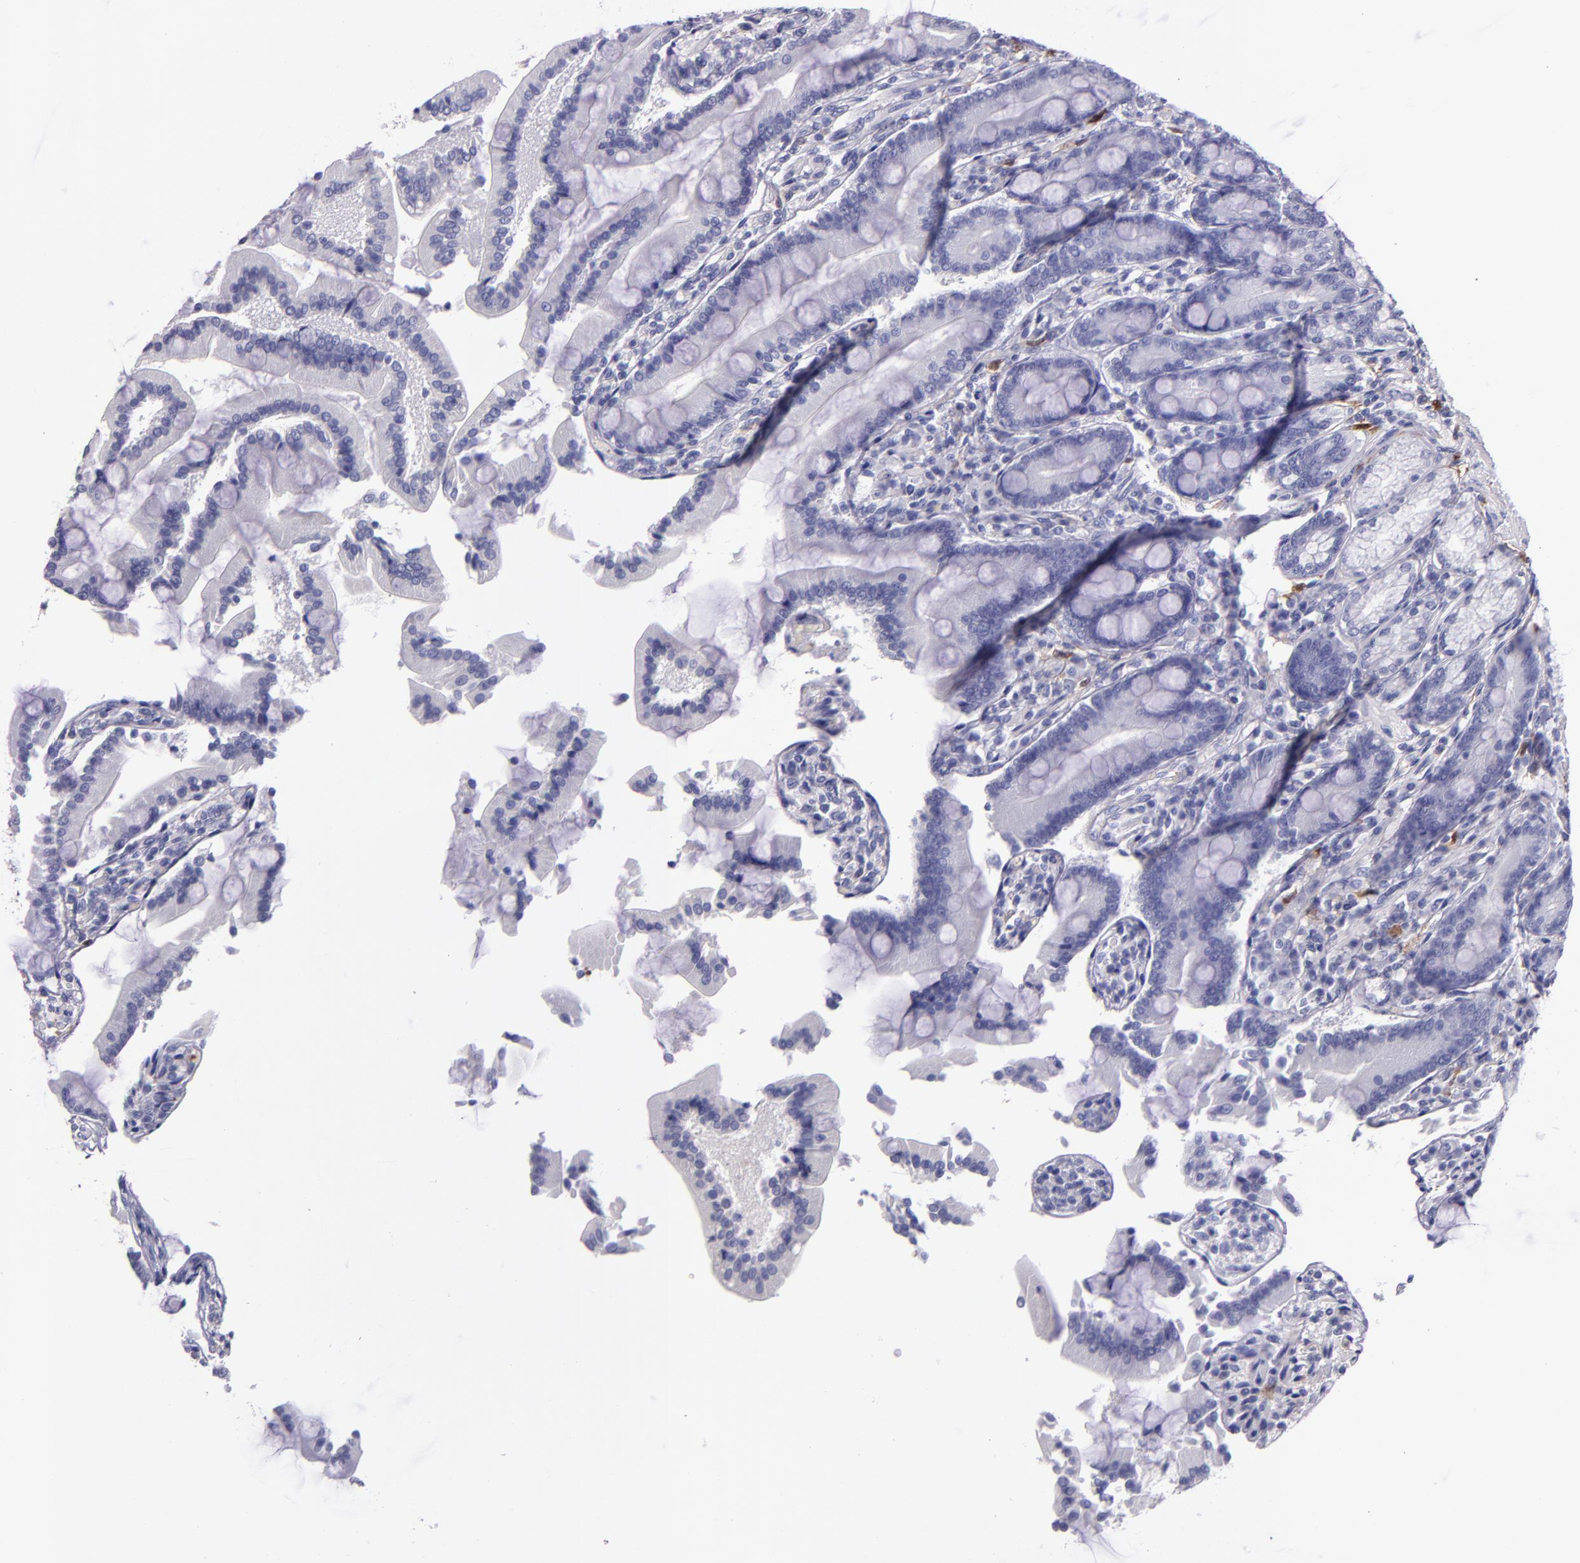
{"staining": {"intensity": "negative", "quantity": "none", "location": "none"}, "tissue": "duodenum", "cell_type": "Glandular cells", "image_type": "normal", "snomed": [{"axis": "morphology", "description": "Normal tissue, NOS"}, {"axis": "topography", "description": "Duodenum"}], "caption": "A micrograph of human duodenum is negative for staining in glandular cells. Brightfield microscopy of immunohistochemistry (IHC) stained with DAB (brown) and hematoxylin (blue), captured at high magnification.", "gene": "F13A1", "patient": {"sex": "female", "age": 64}}